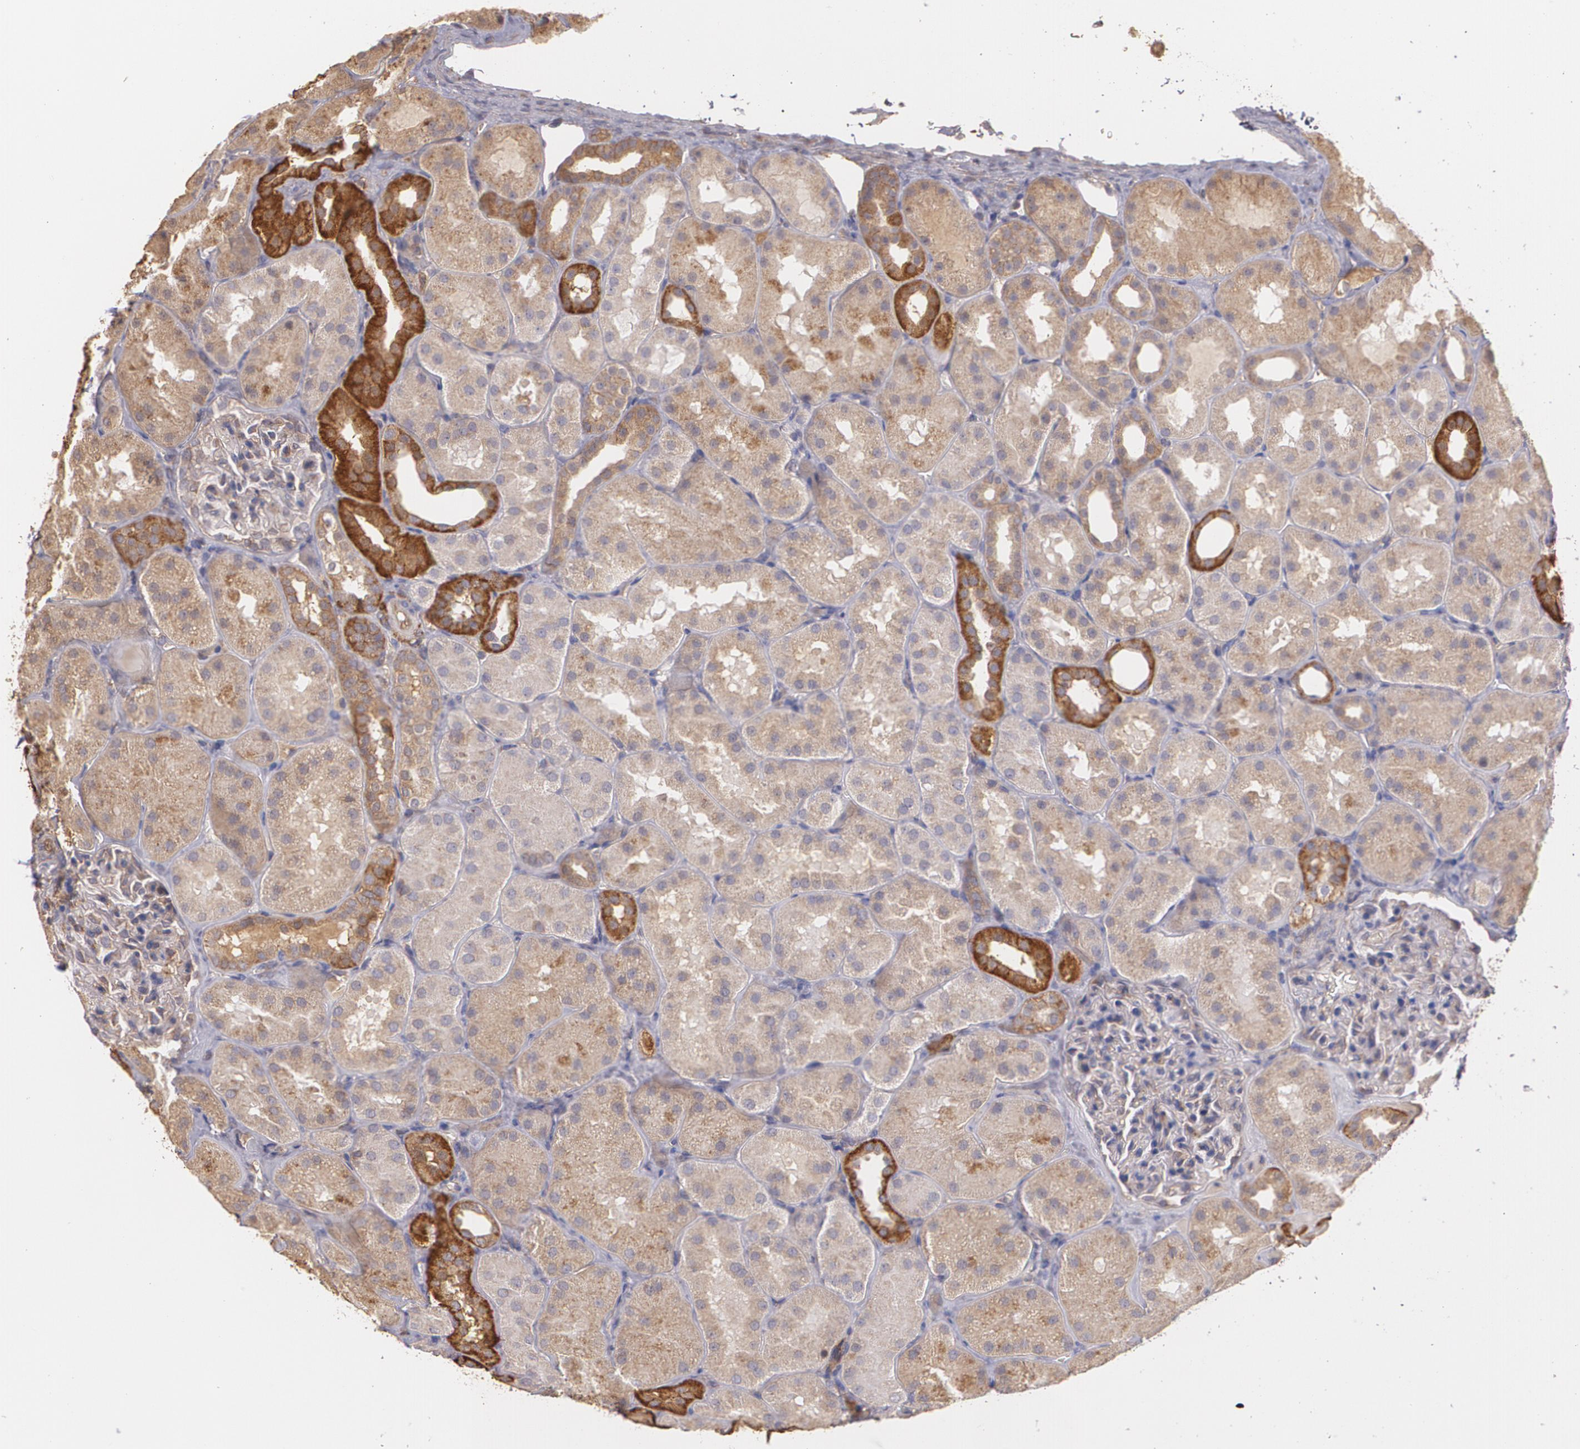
{"staining": {"intensity": "moderate", "quantity": ">75%", "location": "cytoplasmic/membranous"}, "tissue": "kidney", "cell_type": "Cells in glomeruli", "image_type": "normal", "snomed": [{"axis": "morphology", "description": "Normal tissue, NOS"}, {"axis": "topography", "description": "Kidney"}], "caption": "Human kidney stained with a brown dye shows moderate cytoplasmic/membranous positive staining in approximately >75% of cells in glomeruli.", "gene": "ECE1", "patient": {"sex": "male", "age": 28}}